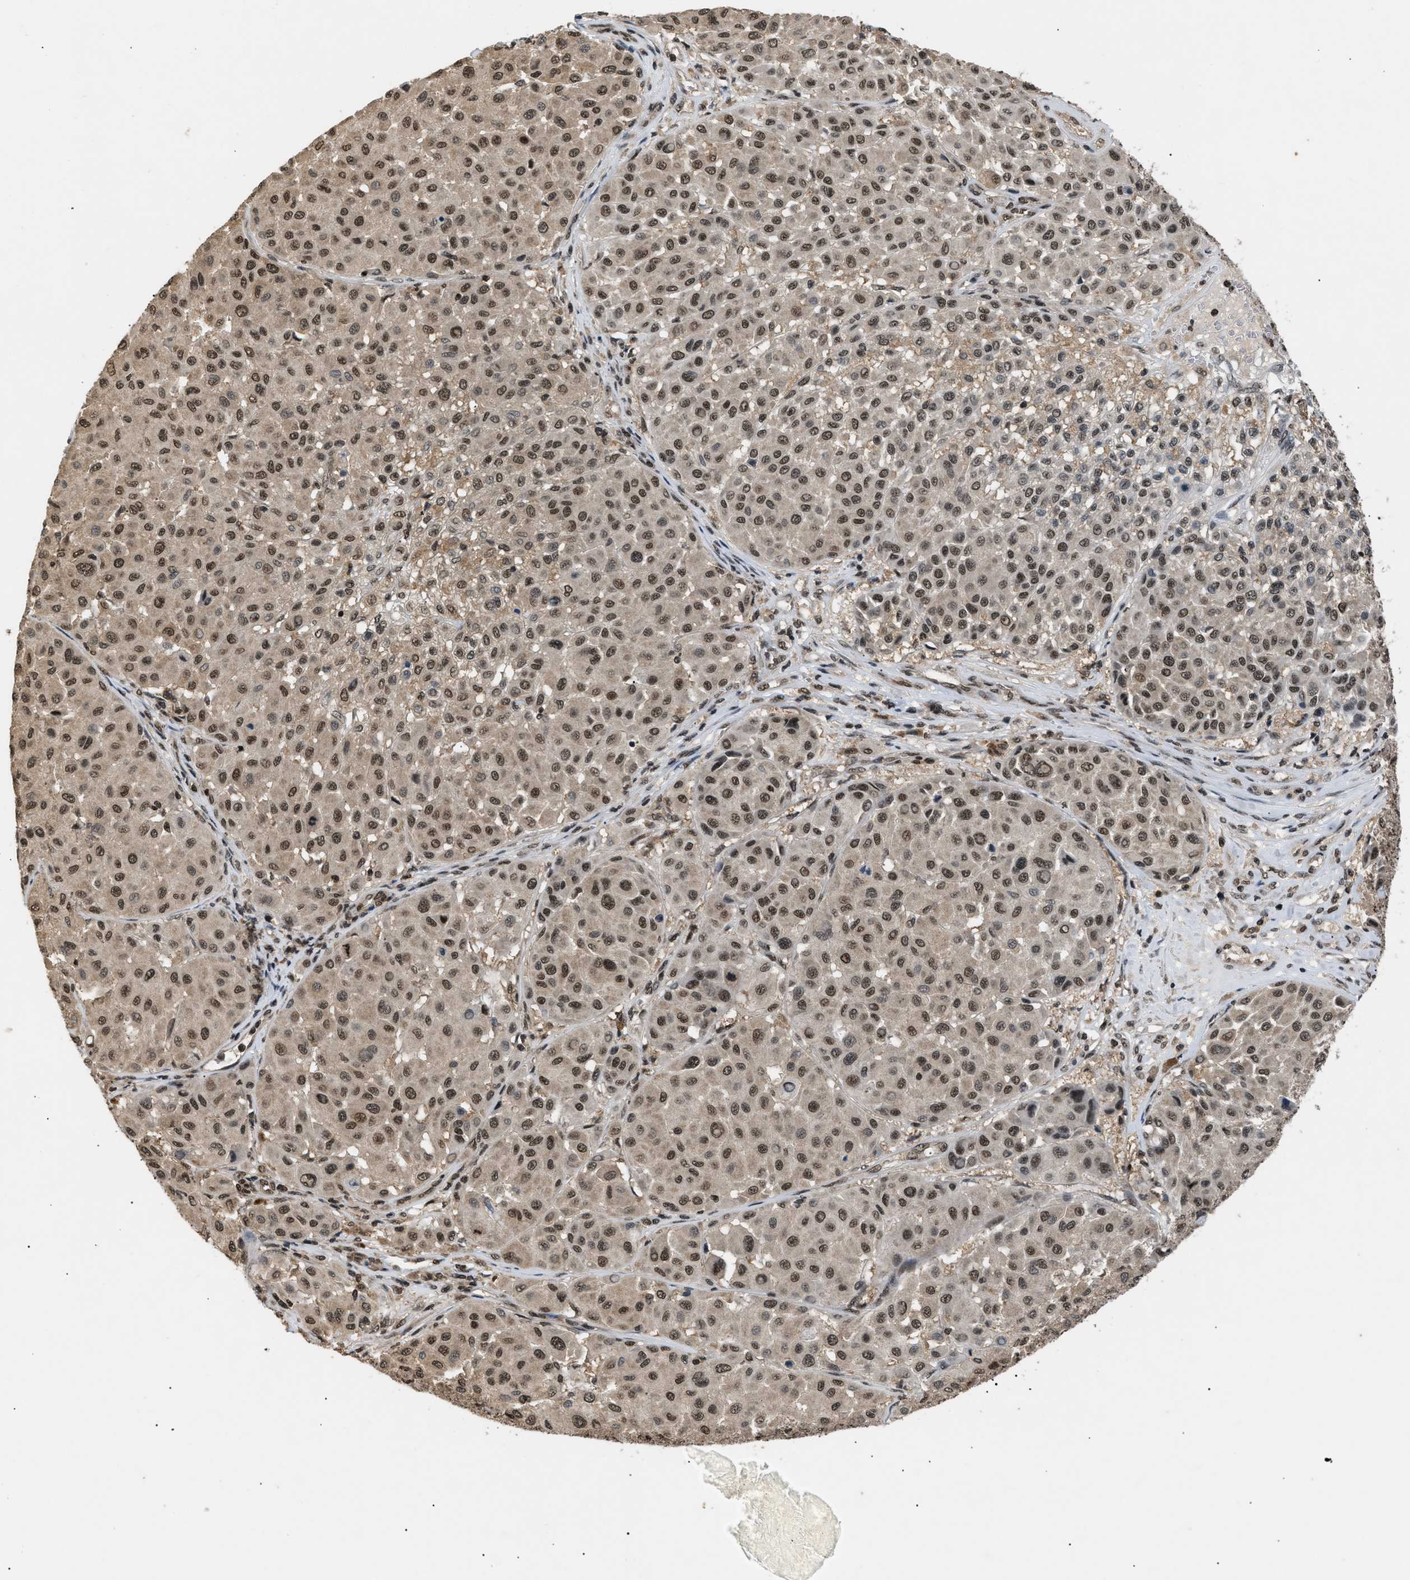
{"staining": {"intensity": "strong", "quantity": ">75%", "location": "nuclear"}, "tissue": "melanoma", "cell_type": "Tumor cells", "image_type": "cancer", "snomed": [{"axis": "morphology", "description": "Malignant melanoma, Metastatic site"}, {"axis": "topography", "description": "Soft tissue"}], "caption": "Protein expression analysis of human malignant melanoma (metastatic site) reveals strong nuclear expression in about >75% of tumor cells.", "gene": "RBM5", "patient": {"sex": "male", "age": 41}}